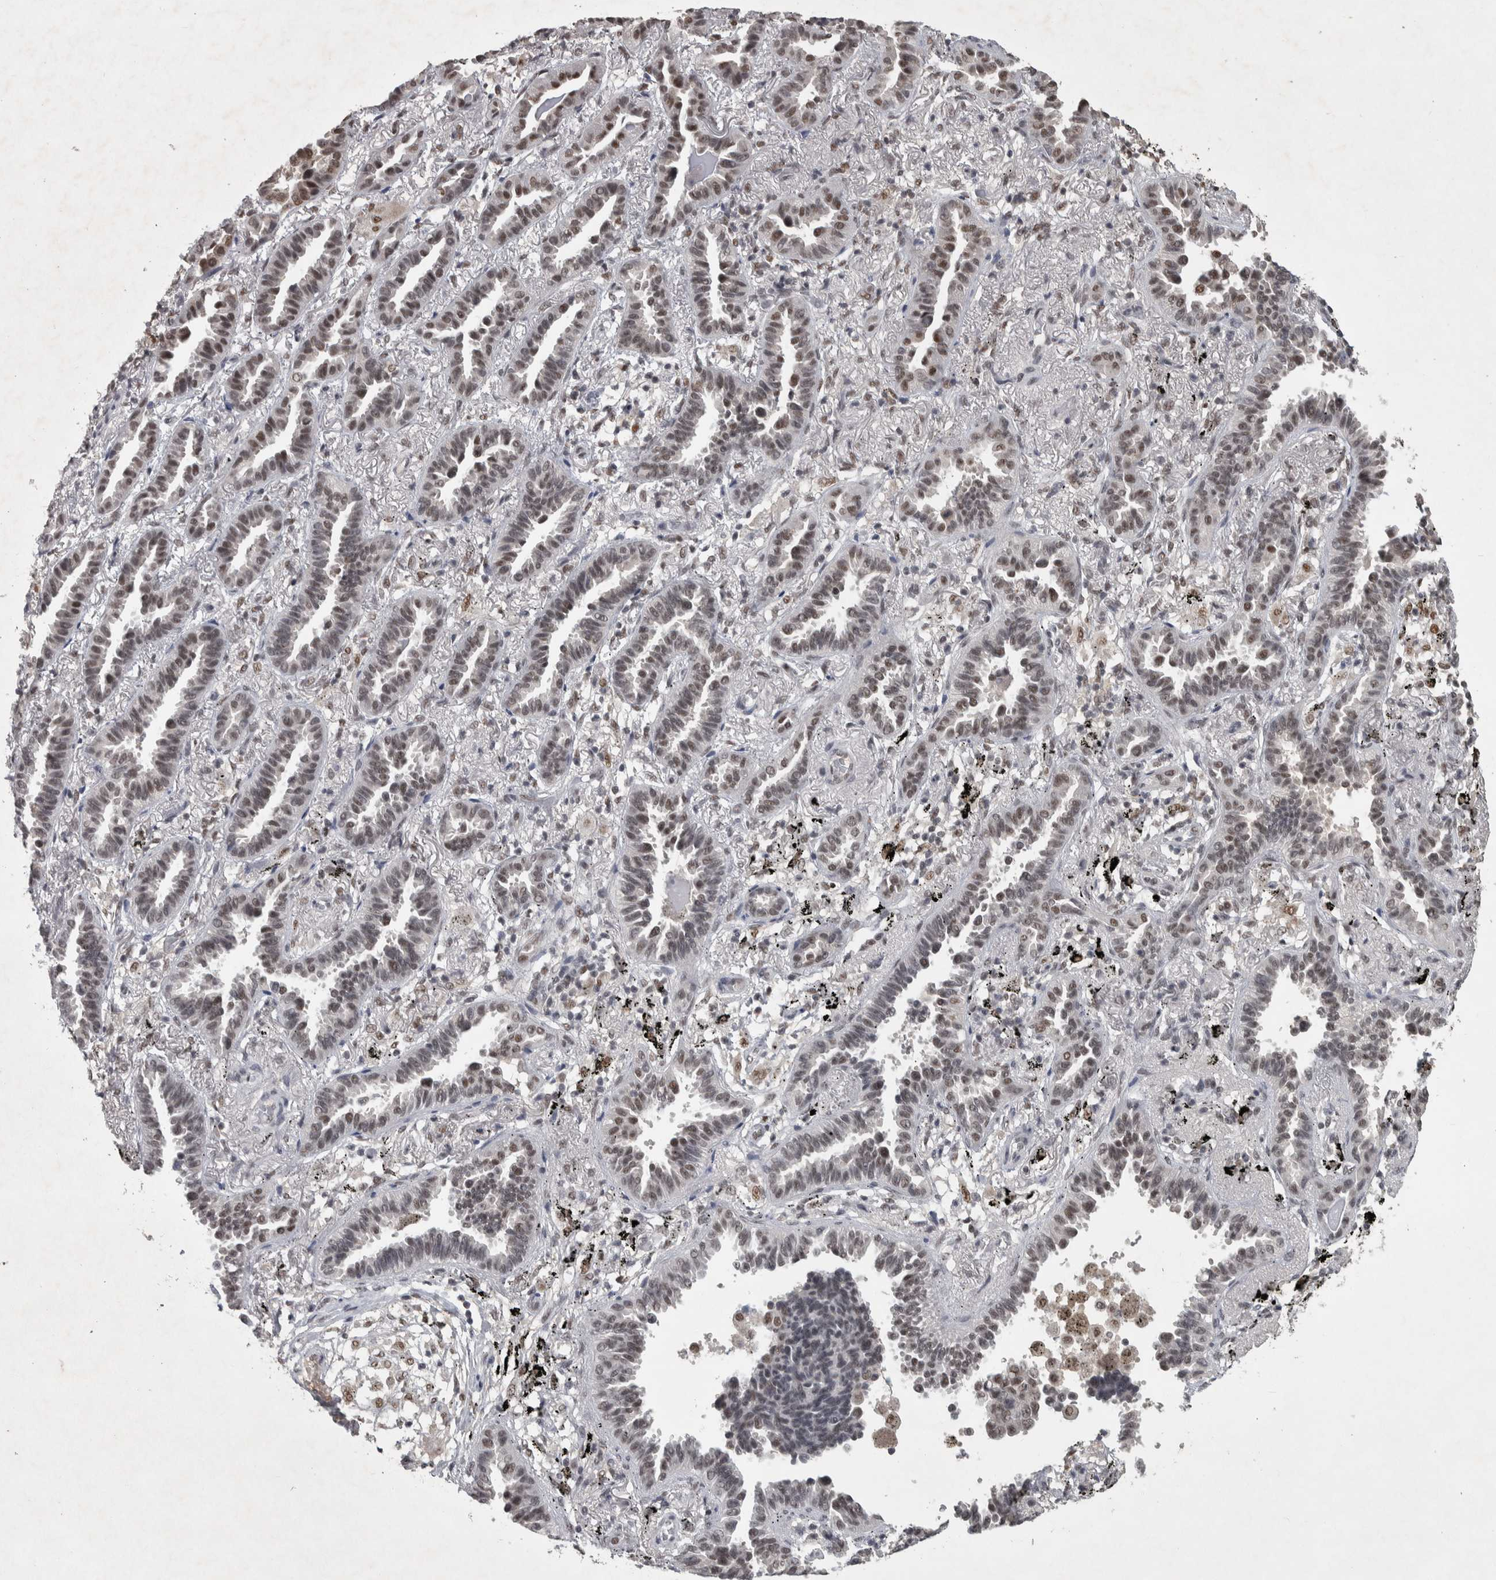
{"staining": {"intensity": "weak", "quantity": "25%-75%", "location": "nuclear"}, "tissue": "lung cancer", "cell_type": "Tumor cells", "image_type": "cancer", "snomed": [{"axis": "morphology", "description": "Adenocarcinoma, NOS"}, {"axis": "topography", "description": "Lung"}], "caption": "Tumor cells demonstrate weak nuclear staining in approximately 25%-75% of cells in adenocarcinoma (lung).", "gene": "DDX42", "patient": {"sex": "male", "age": 59}}